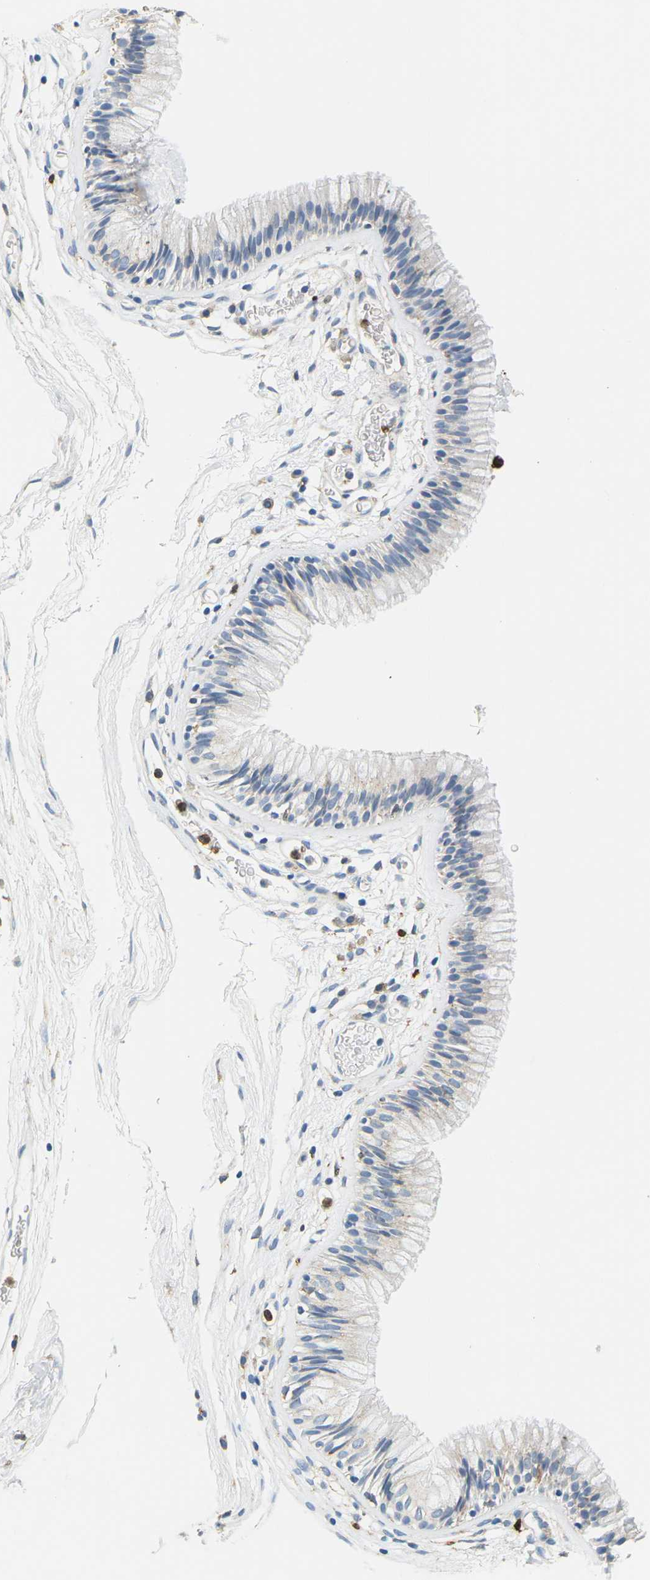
{"staining": {"intensity": "negative", "quantity": "none", "location": "none"}, "tissue": "nasopharynx", "cell_type": "Respiratory epithelial cells", "image_type": "normal", "snomed": [{"axis": "morphology", "description": "Normal tissue, NOS"}, {"axis": "morphology", "description": "Inflammation, NOS"}, {"axis": "topography", "description": "Nasopharynx"}], "caption": "Image shows no protein expression in respiratory epithelial cells of benign nasopharynx. Nuclei are stained in blue.", "gene": "ADM", "patient": {"sex": "male", "age": 48}}